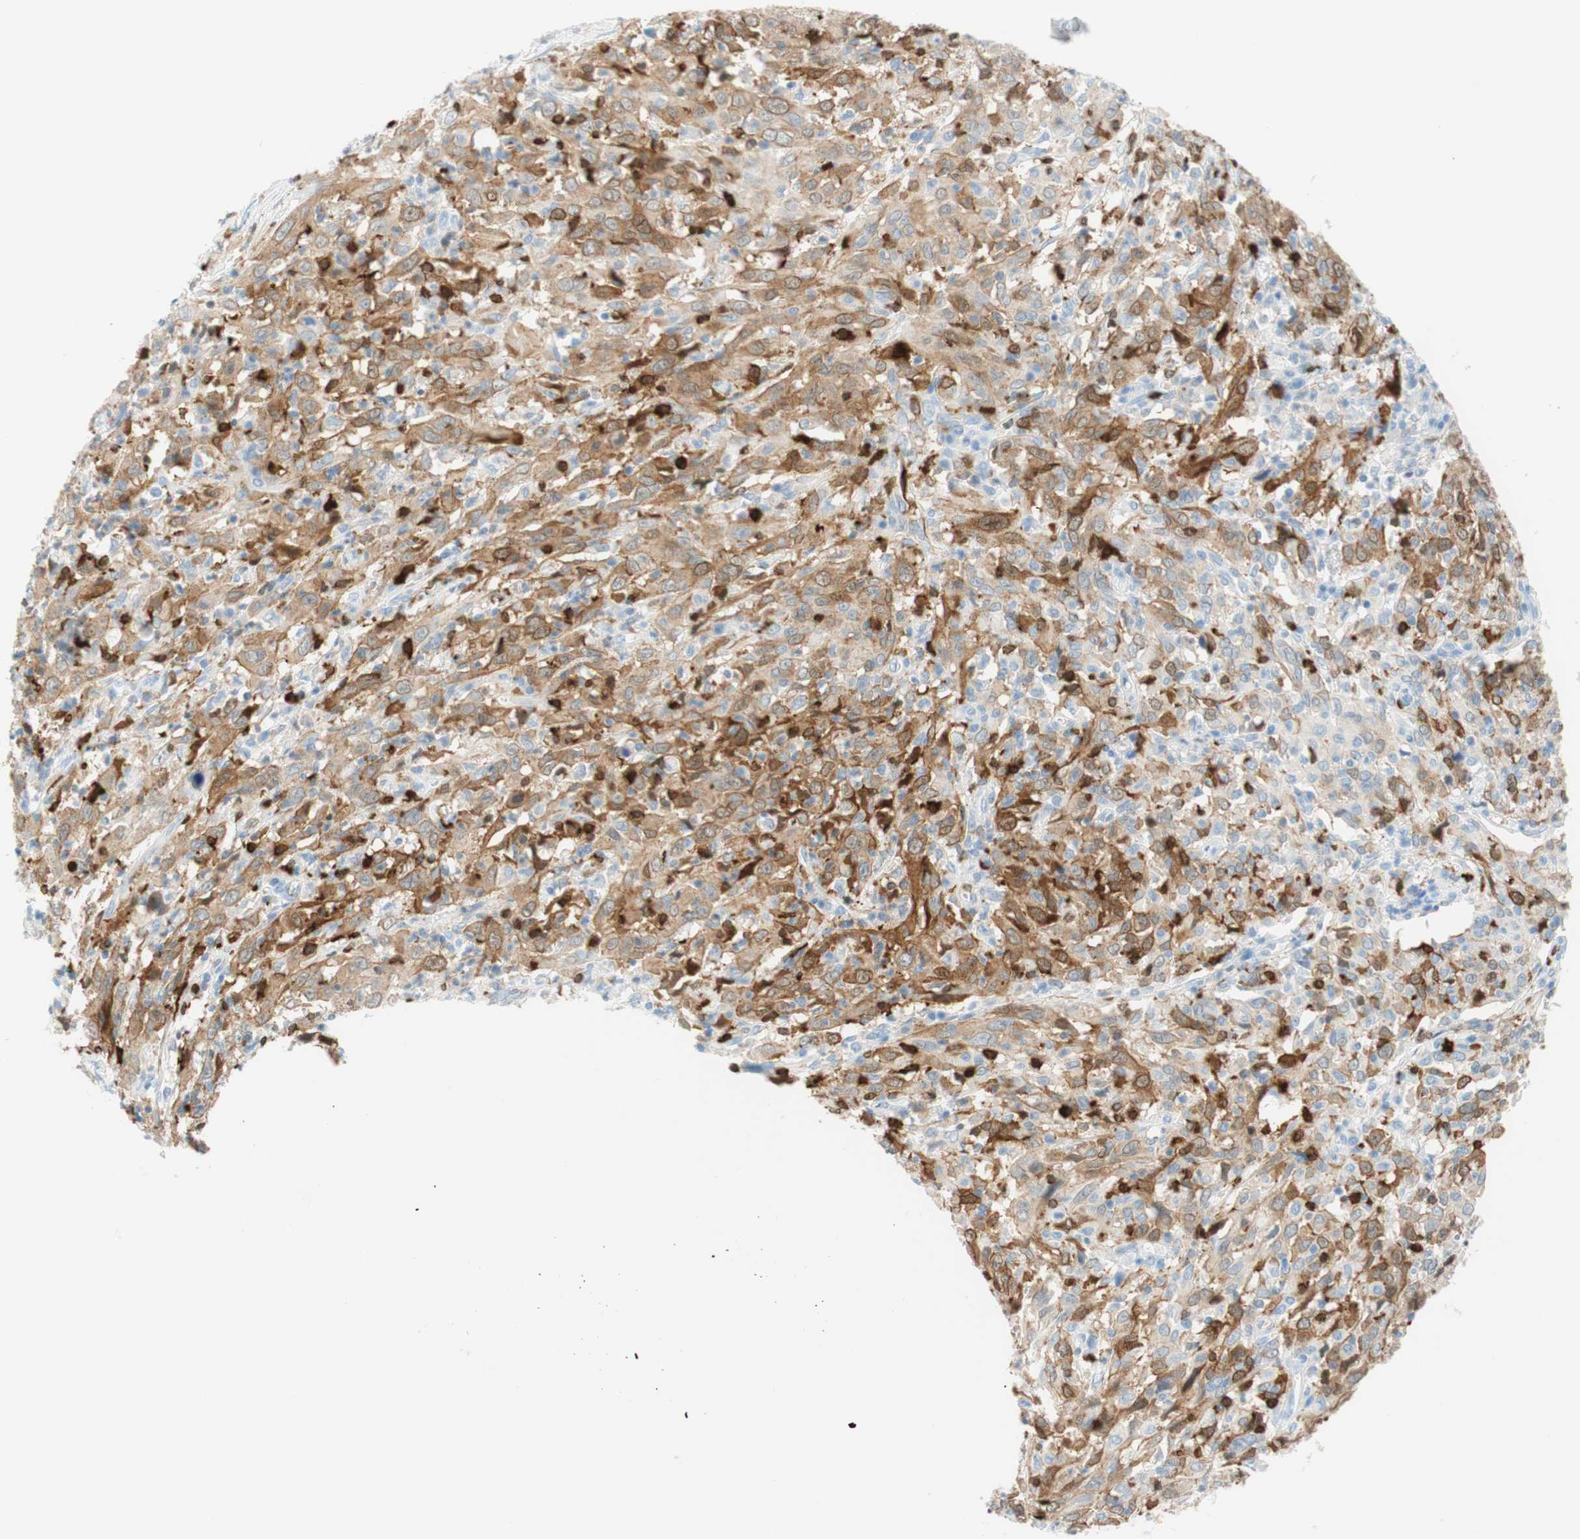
{"staining": {"intensity": "moderate", "quantity": "25%-75%", "location": "cytoplasmic/membranous"}, "tissue": "cervical cancer", "cell_type": "Tumor cells", "image_type": "cancer", "snomed": [{"axis": "morphology", "description": "Squamous cell carcinoma, NOS"}, {"axis": "topography", "description": "Cervix"}], "caption": "A photomicrograph of cervical squamous cell carcinoma stained for a protein reveals moderate cytoplasmic/membranous brown staining in tumor cells.", "gene": "STMN1", "patient": {"sex": "female", "age": 46}}